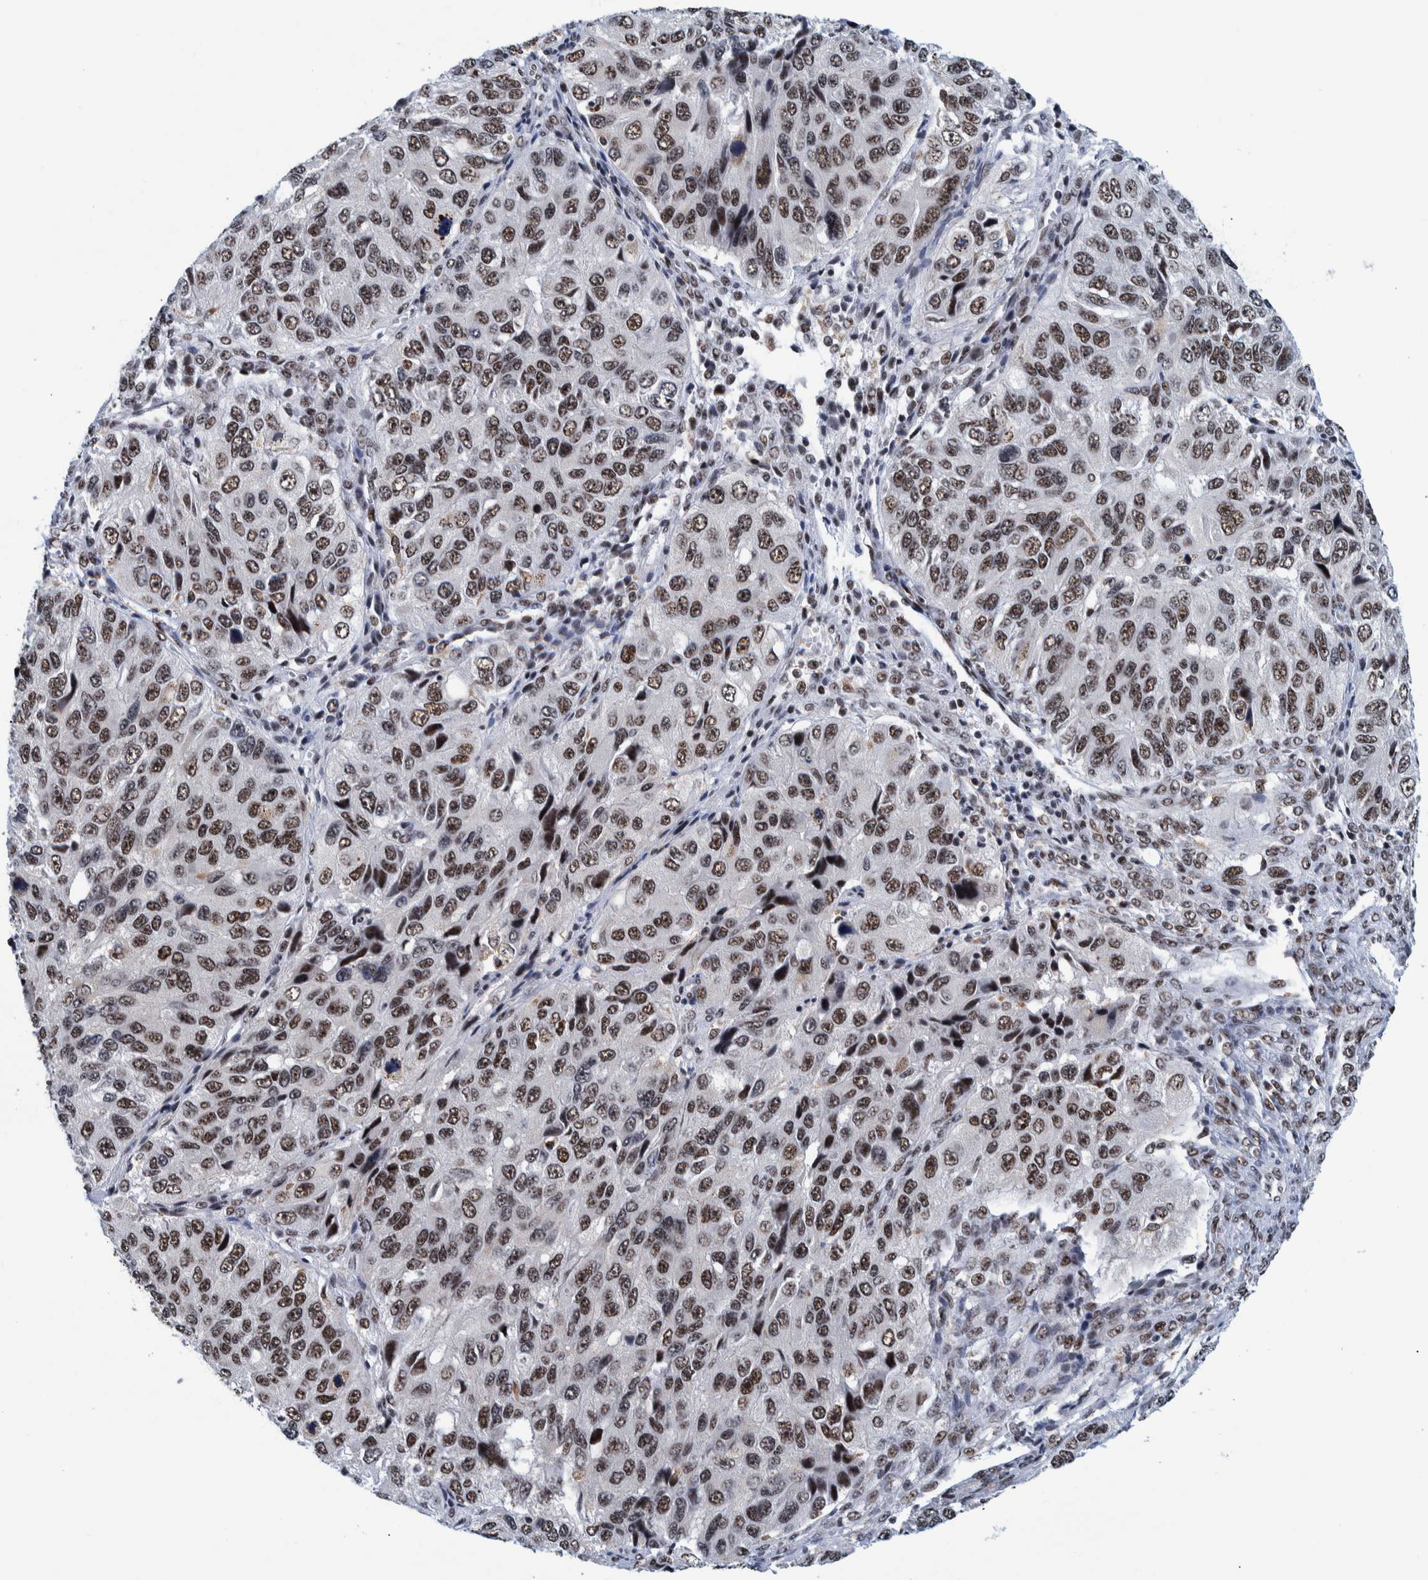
{"staining": {"intensity": "moderate", "quantity": ">75%", "location": "nuclear"}, "tissue": "ovarian cancer", "cell_type": "Tumor cells", "image_type": "cancer", "snomed": [{"axis": "morphology", "description": "Carcinoma, endometroid"}, {"axis": "topography", "description": "Ovary"}], "caption": "Immunohistochemical staining of human ovarian cancer reveals medium levels of moderate nuclear staining in approximately >75% of tumor cells.", "gene": "EFTUD2", "patient": {"sex": "female", "age": 51}}